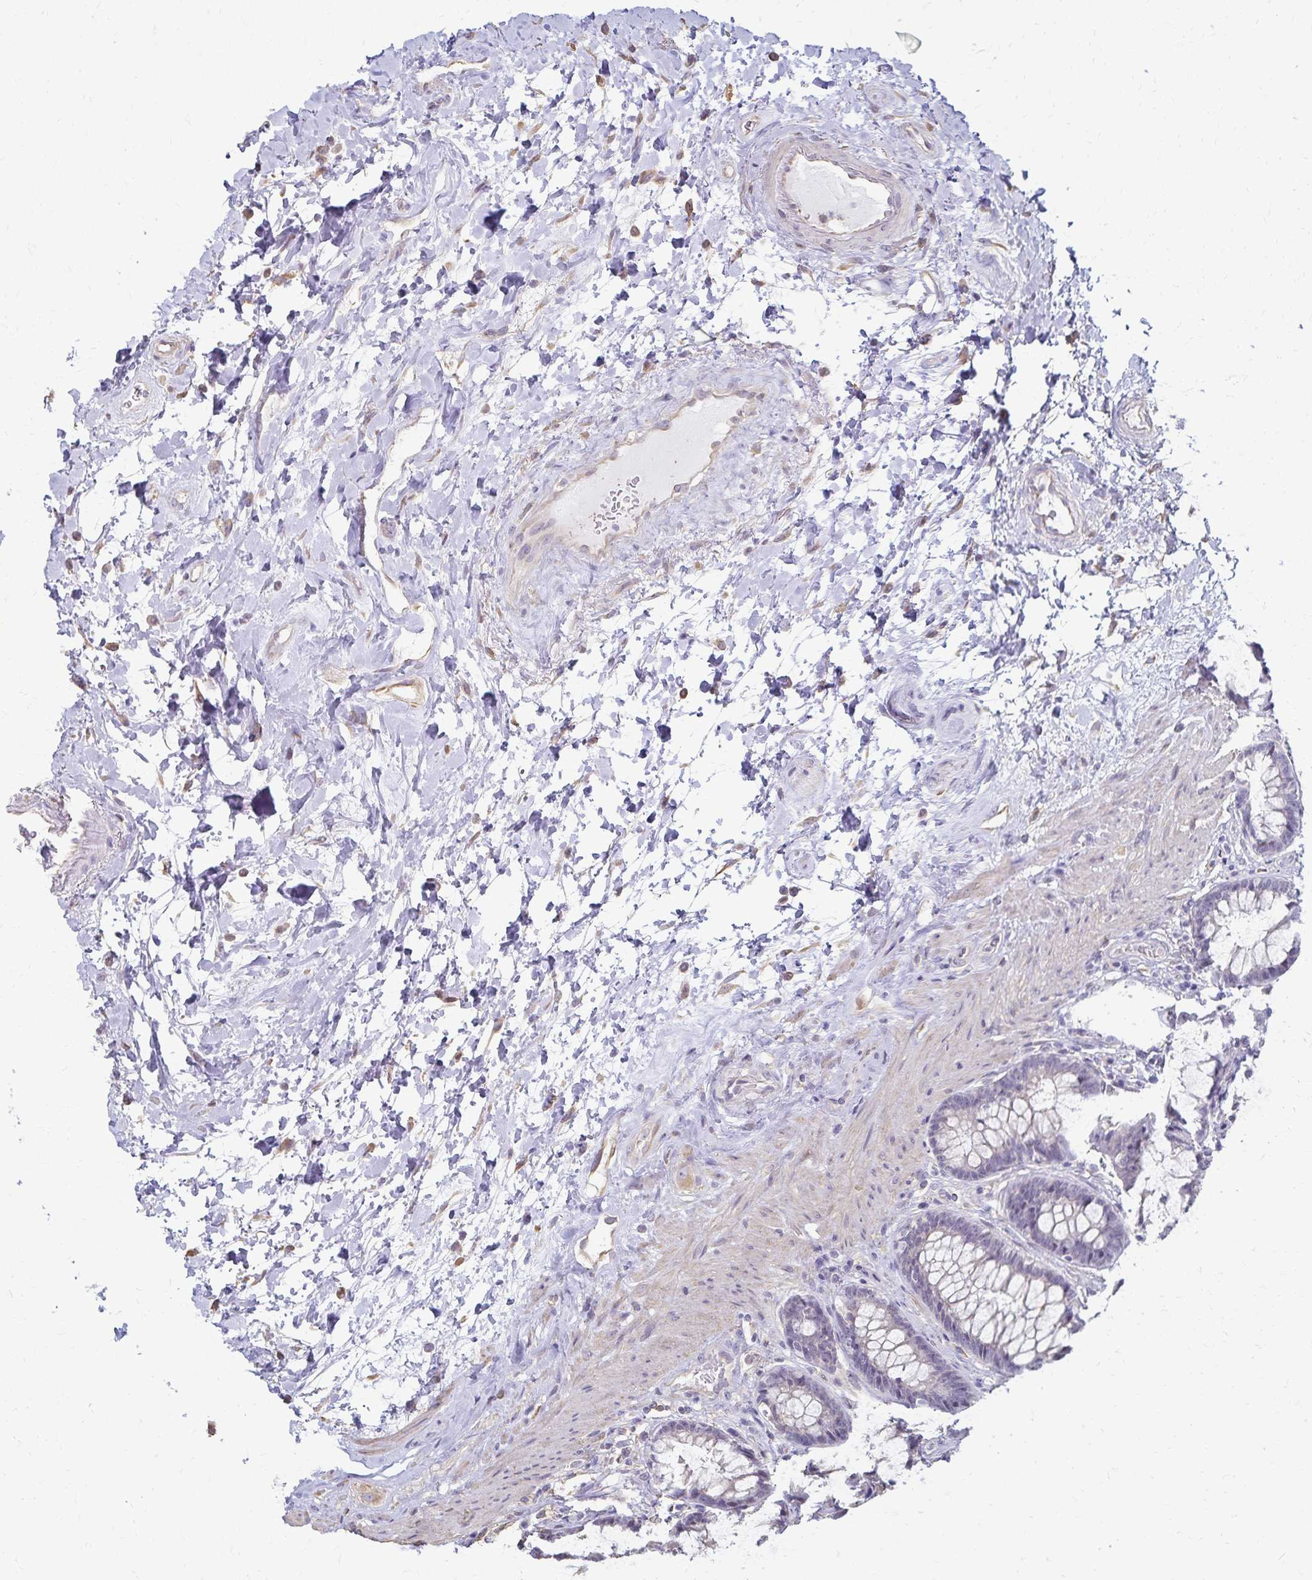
{"staining": {"intensity": "negative", "quantity": "none", "location": "none"}, "tissue": "rectum", "cell_type": "Glandular cells", "image_type": "normal", "snomed": [{"axis": "morphology", "description": "Normal tissue, NOS"}, {"axis": "topography", "description": "Rectum"}], "caption": "IHC of unremarkable human rectum reveals no expression in glandular cells.", "gene": "KISS1", "patient": {"sex": "male", "age": 72}}